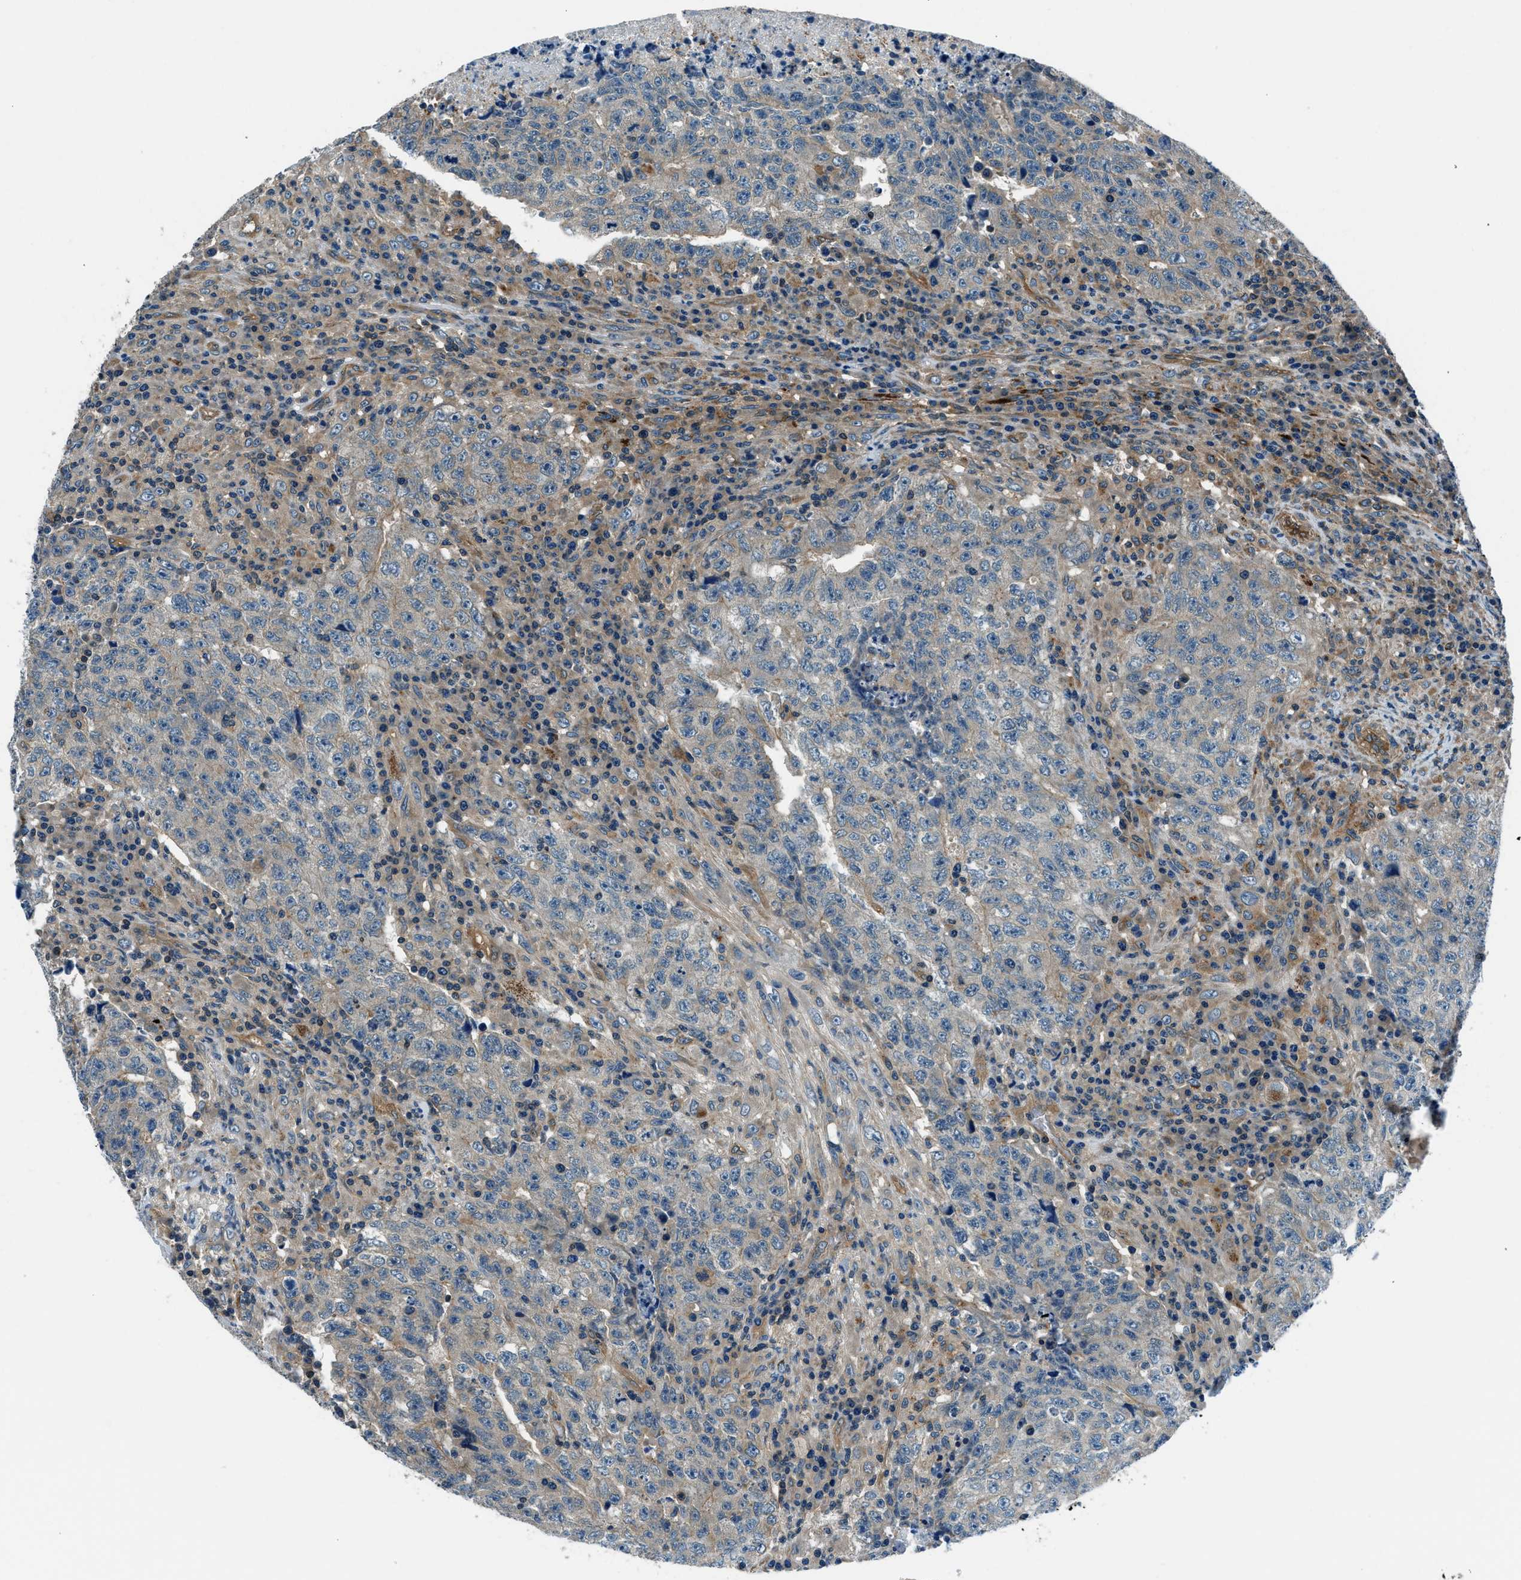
{"staining": {"intensity": "weak", "quantity": "25%-75%", "location": "cytoplasmic/membranous"}, "tissue": "testis cancer", "cell_type": "Tumor cells", "image_type": "cancer", "snomed": [{"axis": "morphology", "description": "Necrosis, NOS"}, {"axis": "morphology", "description": "Carcinoma, Embryonal, NOS"}, {"axis": "topography", "description": "Testis"}], "caption": "The image displays immunohistochemical staining of testis cancer (embryonal carcinoma). There is weak cytoplasmic/membranous expression is seen in about 25%-75% of tumor cells.", "gene": "SLC19A2", "patient": {"sex": "male", "age": 19}}